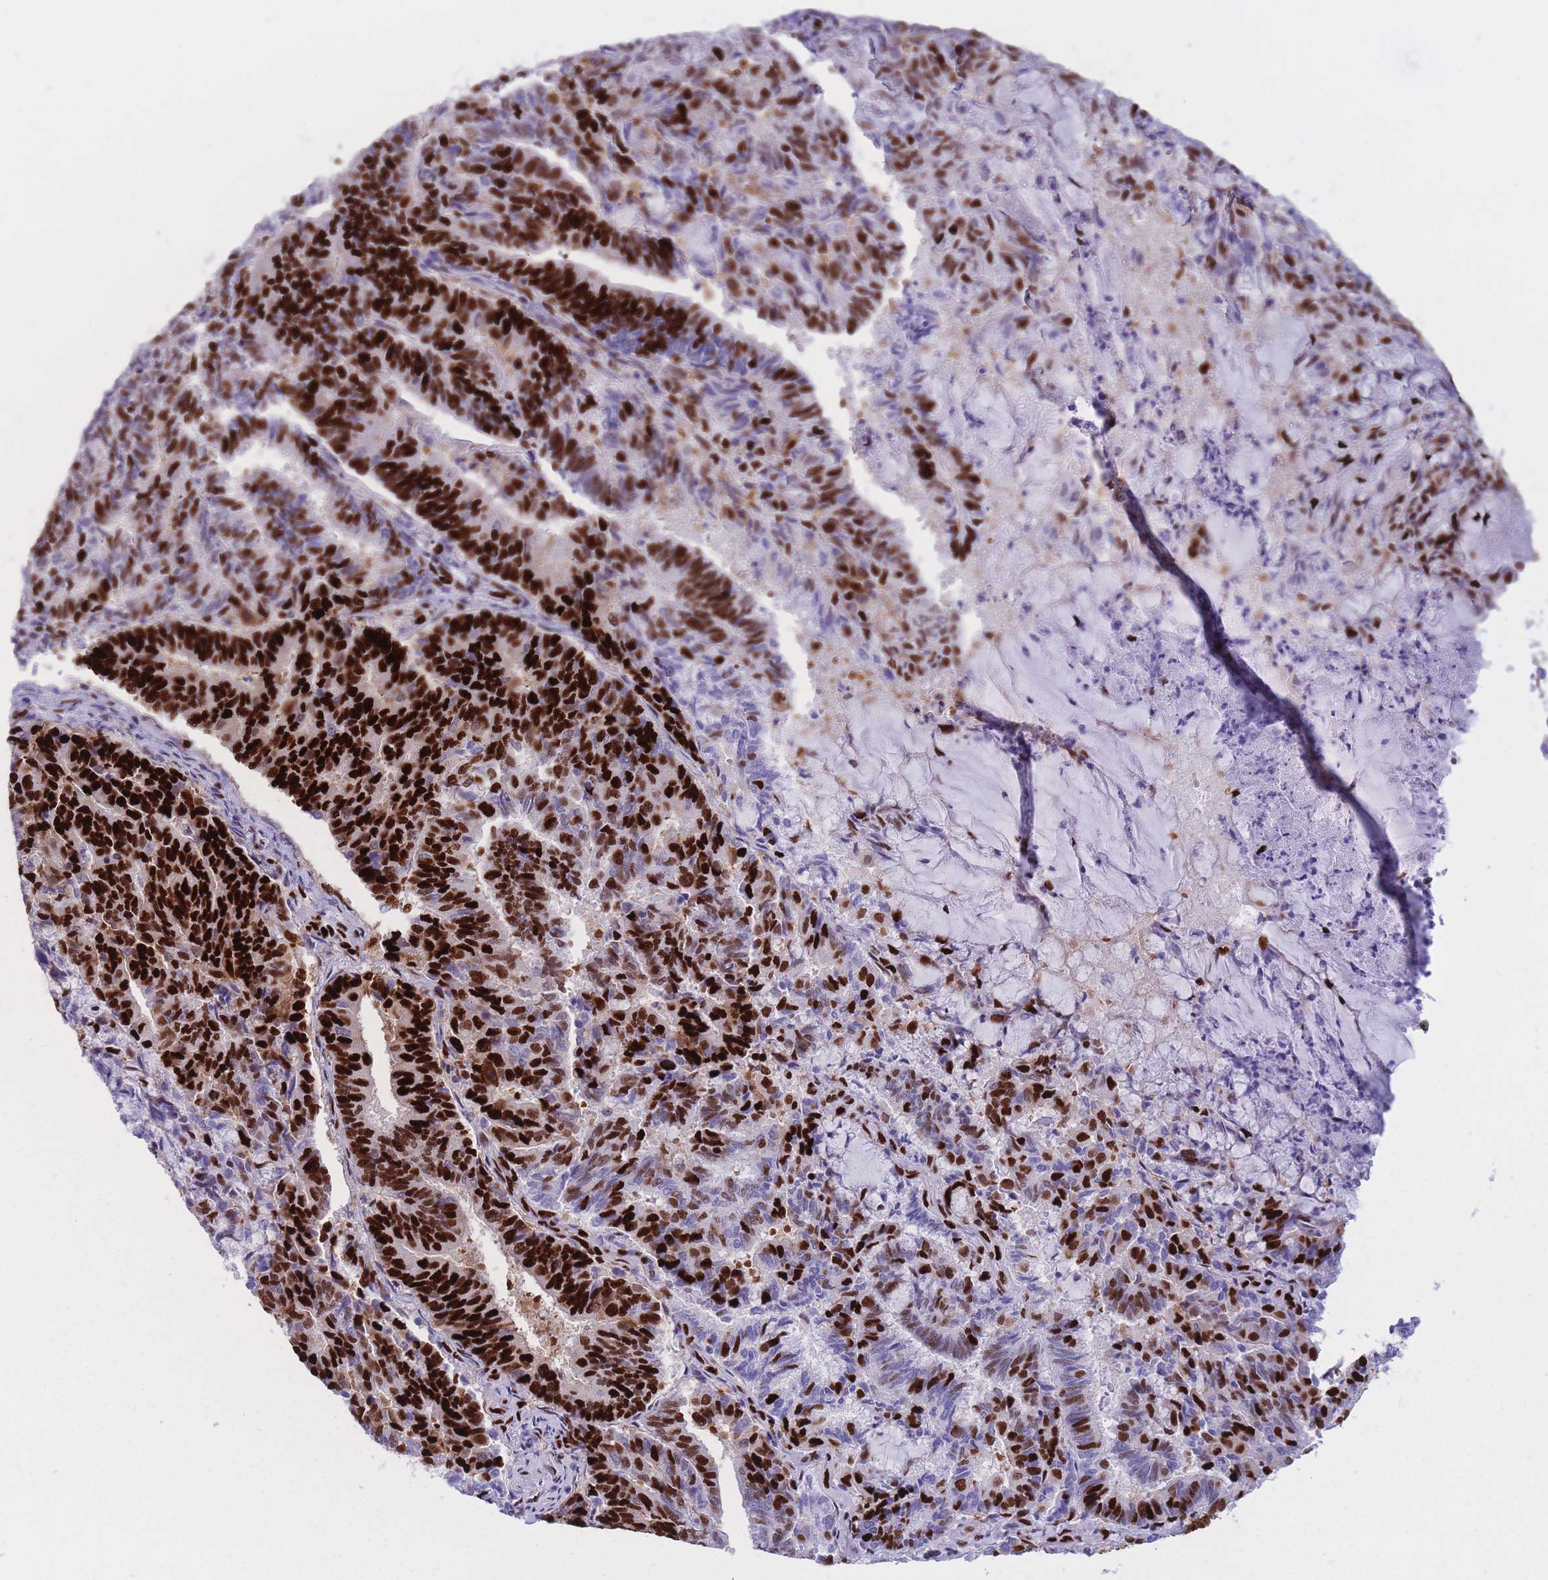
{"staining": {"intensity": "strong", "quantity": ">75%", "location": "nuclear"}, "tissue": "endometrial cancer", "cell_type": "Tumor cells", "image_type": "cancer", "snomed": [{"axis": "morphology", "description": "Adenocarcinoma, NOS"}, {"axis": "topography", "description": "Endometrium"}], "caption": "Strong nuclear protein positivity is identified in about >75% of tumor cells in adenocarcinoma (endometrial).", "gene": "NASP", "patient": {"sex": "female", "age": 80}}